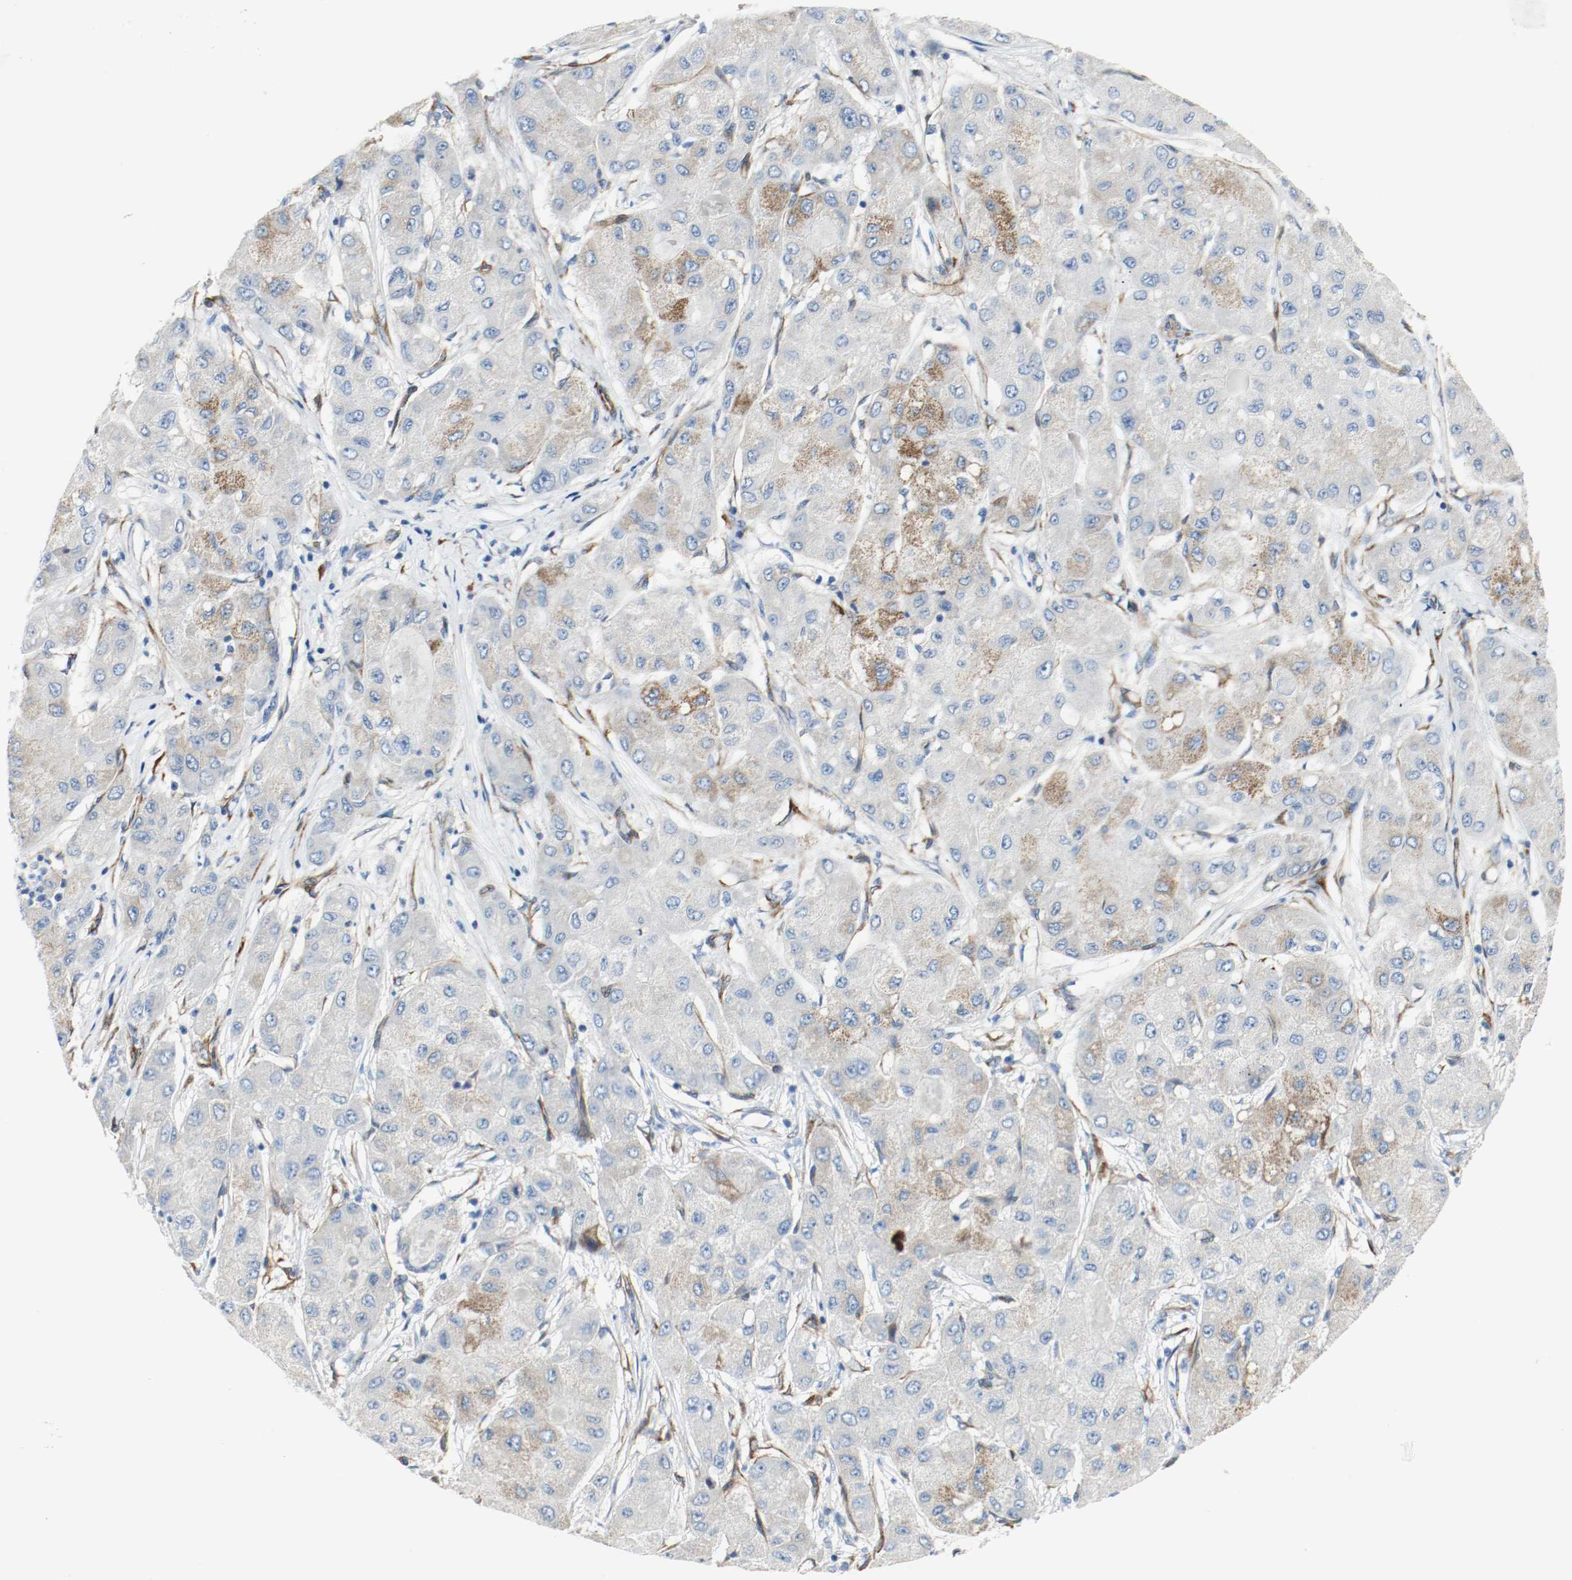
{"staining": {"intensity": "moderate", "quantity": ">75%", "location": "cytoplasmic/membranous"}, "tissue": "liver cancer", "cell_type": "Tumor cells", "image_type": "cancer", "snomed": [{"axis": "morphology", "description": "Carcinoma, Hepatocellular, NOS"}, {"axis": "topography", "description": "Liver"}], "caption": "Human liver hepatocellular carcinoma stained for a protein (brown) shows moderate cytoplasmic/membranous positive staining in about >75% of tumor cells.", "gene": "LAMB1", "patient": {"sex": "male", "age": 80}}